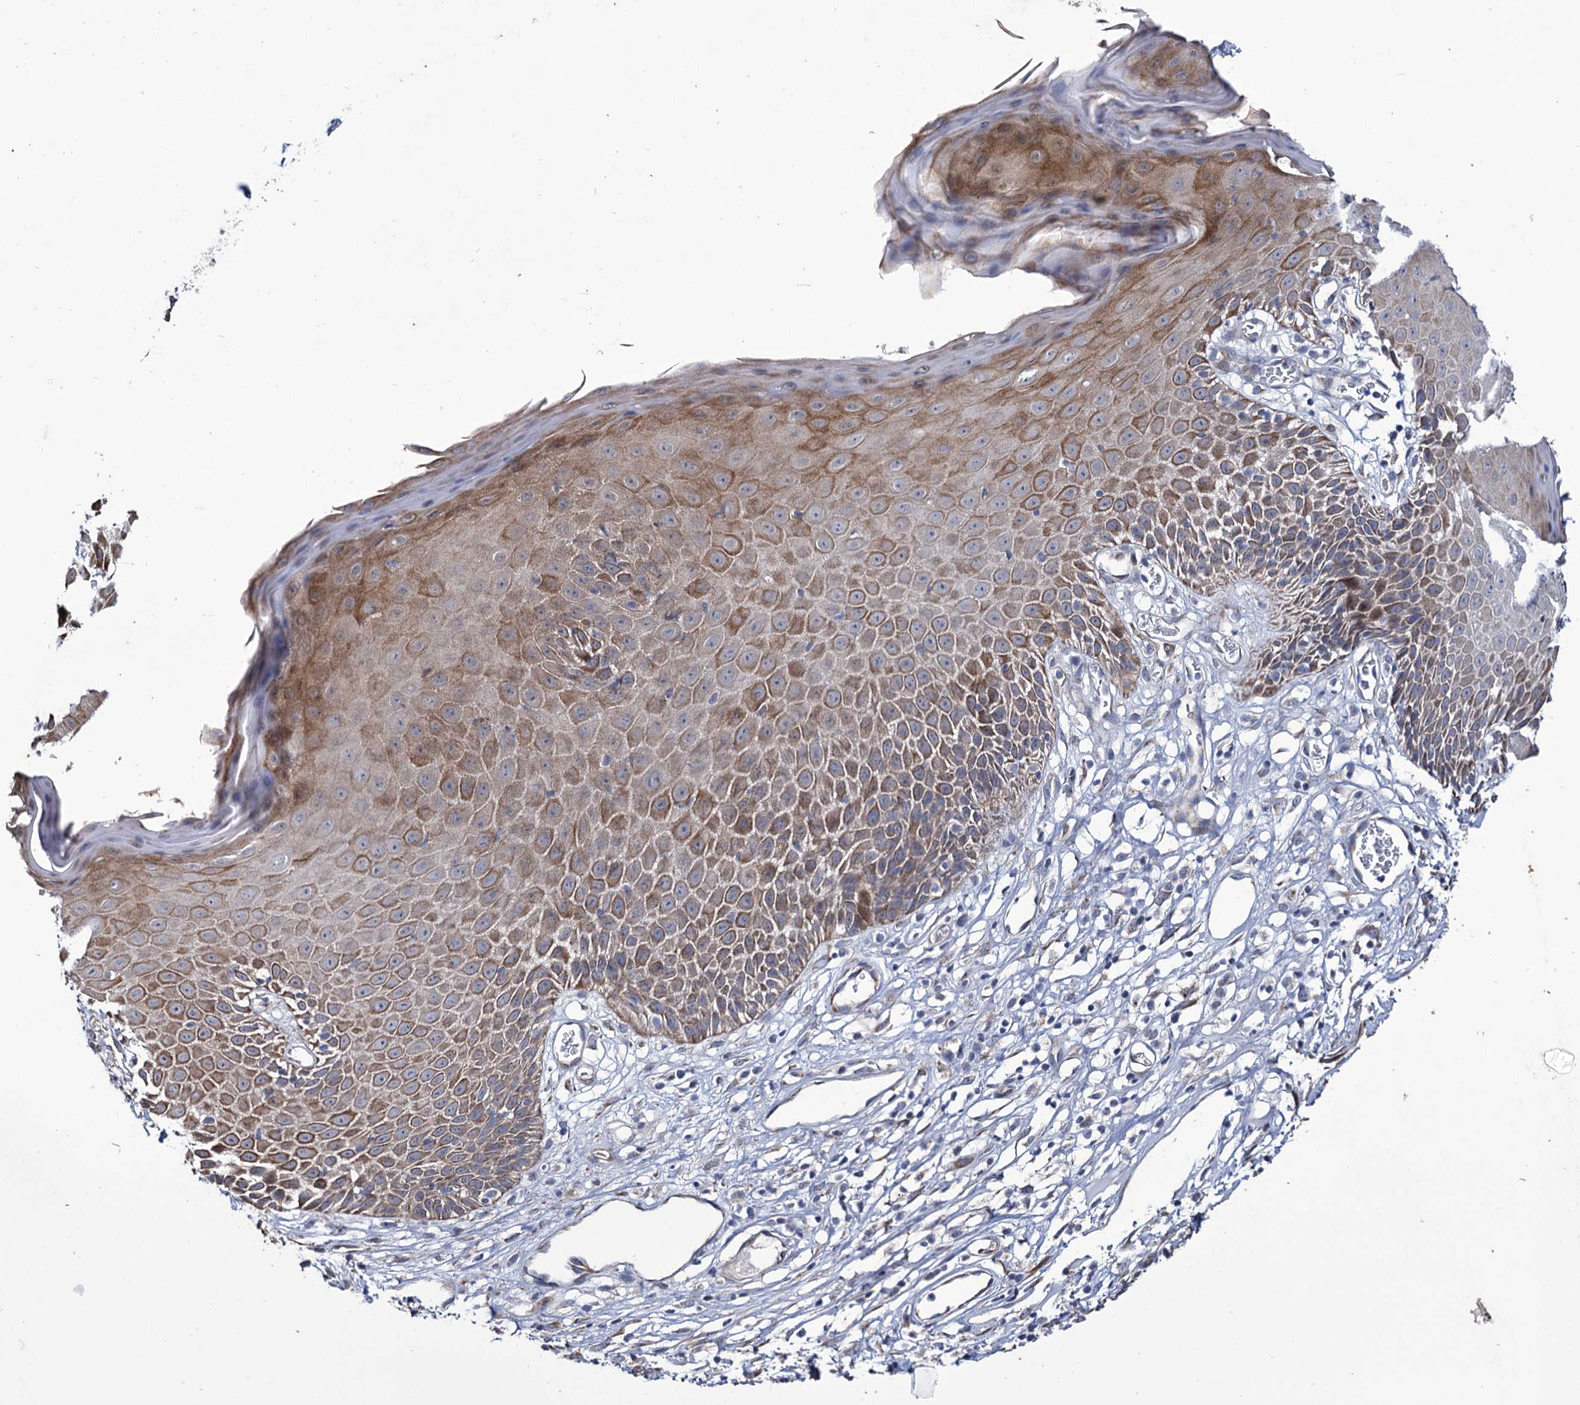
{"staining": {"intensity": "moderate", "quantity": ">75%", "location": "cytoplasmic/membranous"}, "tissue": "skin", "cell_type": "Epidermal cells", "image_type": "normal", "snomed": [{"axis": "morphology", "description": "Normal tissue, NOS"}, {"axis": "topography", "description": "Vulva"}], "caption": "Protein expression analysis of benign human skin reveals moderate cytoplasmic/membranous positivity in about >75% of epidermal cells.", "gene": "TUBGCP5", "patient": {"sex": "female", "age": 68}}